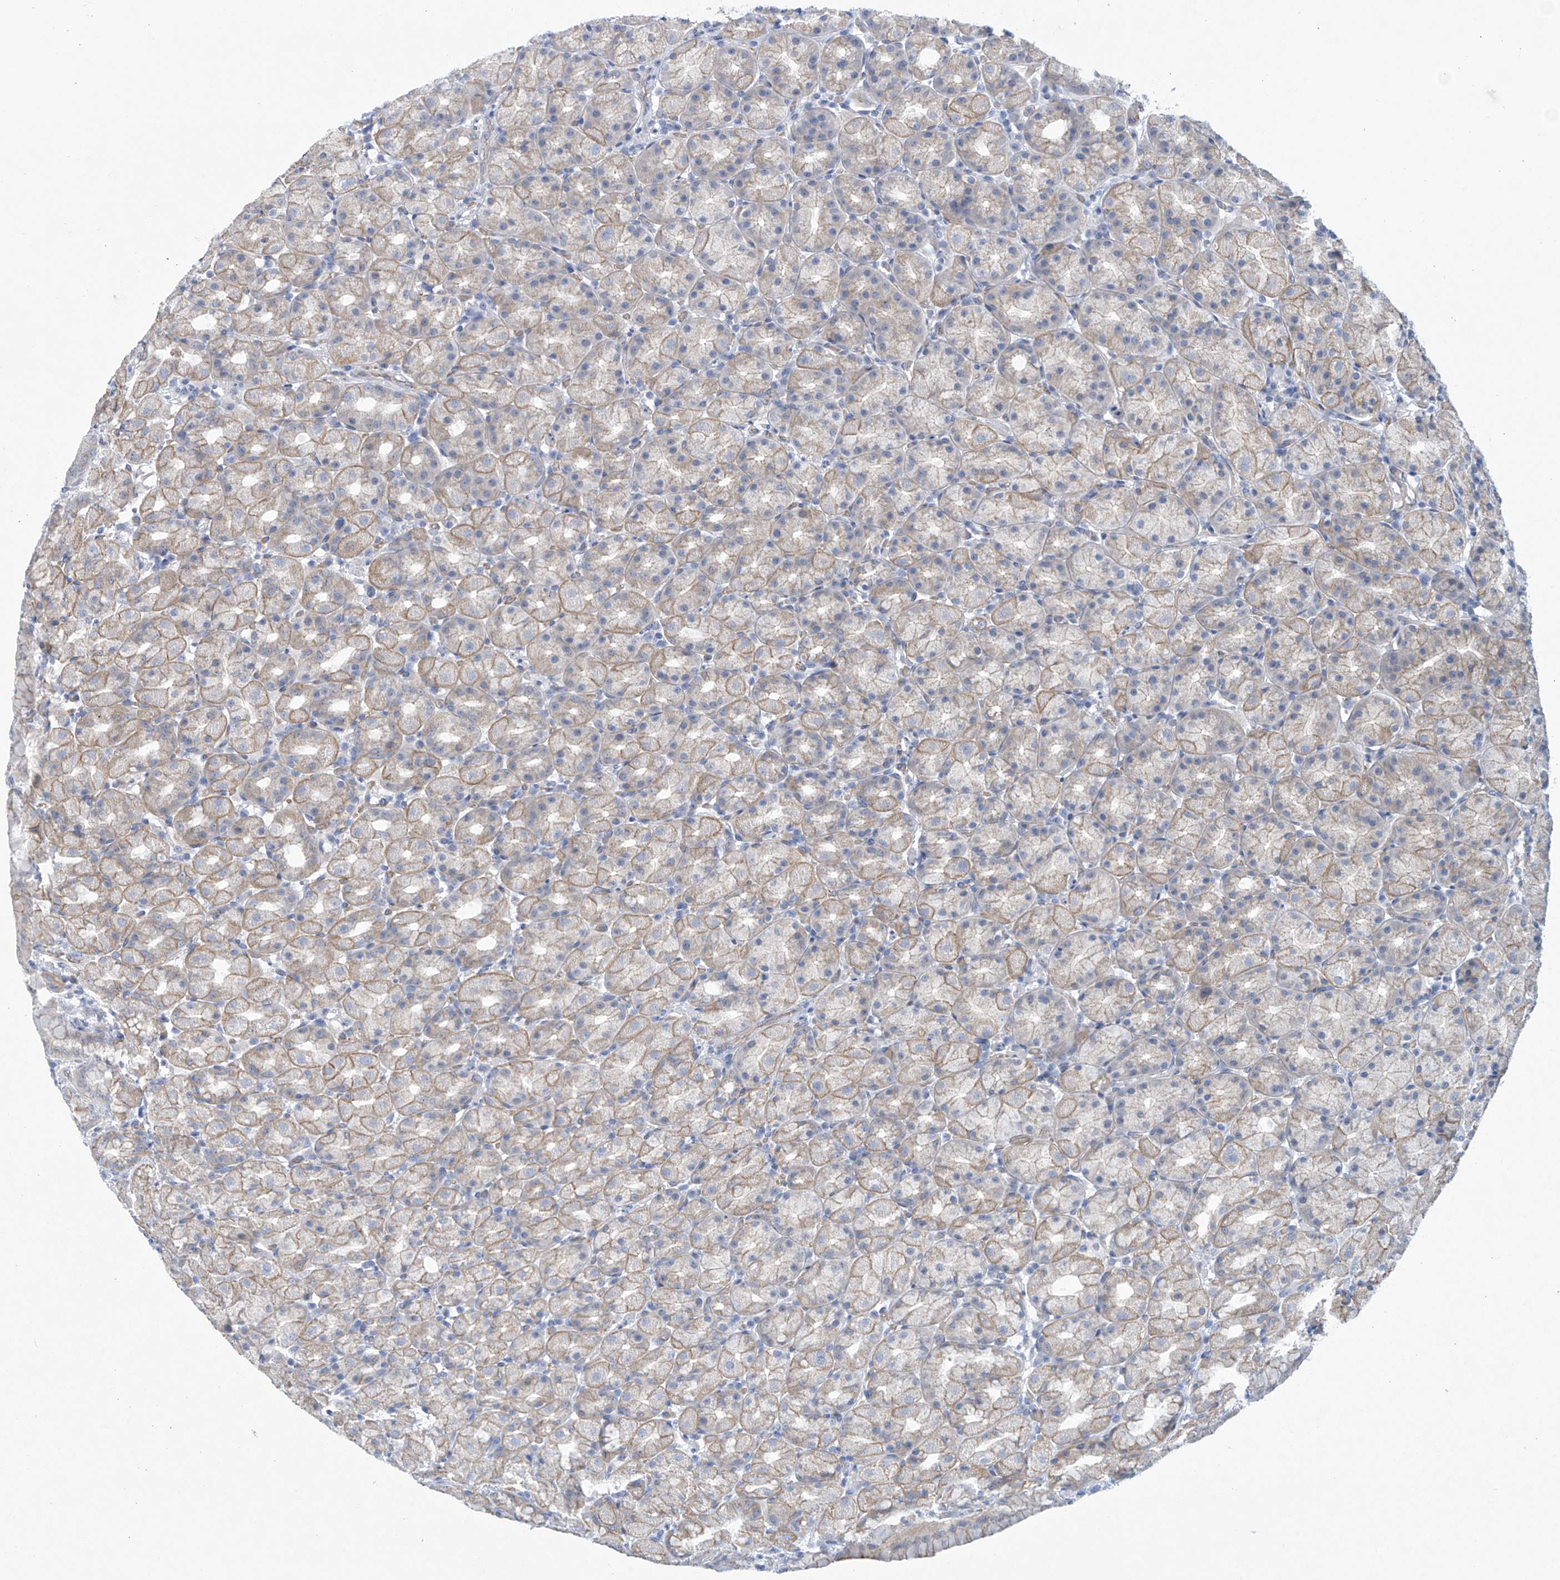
{"staining": {"intensity": "weak", "quantity": "25%-75%", "location": "cytoplasmic/membranous"}, "tissue": "stomach", "cell_type": "Glandular cells", "image_type": "normal", "snomed": [{"axis": "morphology", "description": "Normal tissue, NOS"}, {"axis": "topography", "description": "Stomach, upper"}], "caption": "Immunohistochemistry (IHC) image of normal human stomach stained for a protein (brown), which demonstrates low levels of weak cytoplasmic/membranous positivity in approximately 25%-75% of glandular cells.", "gene": "ABHD13", "patient": {"sex": "male", "age": 68}}